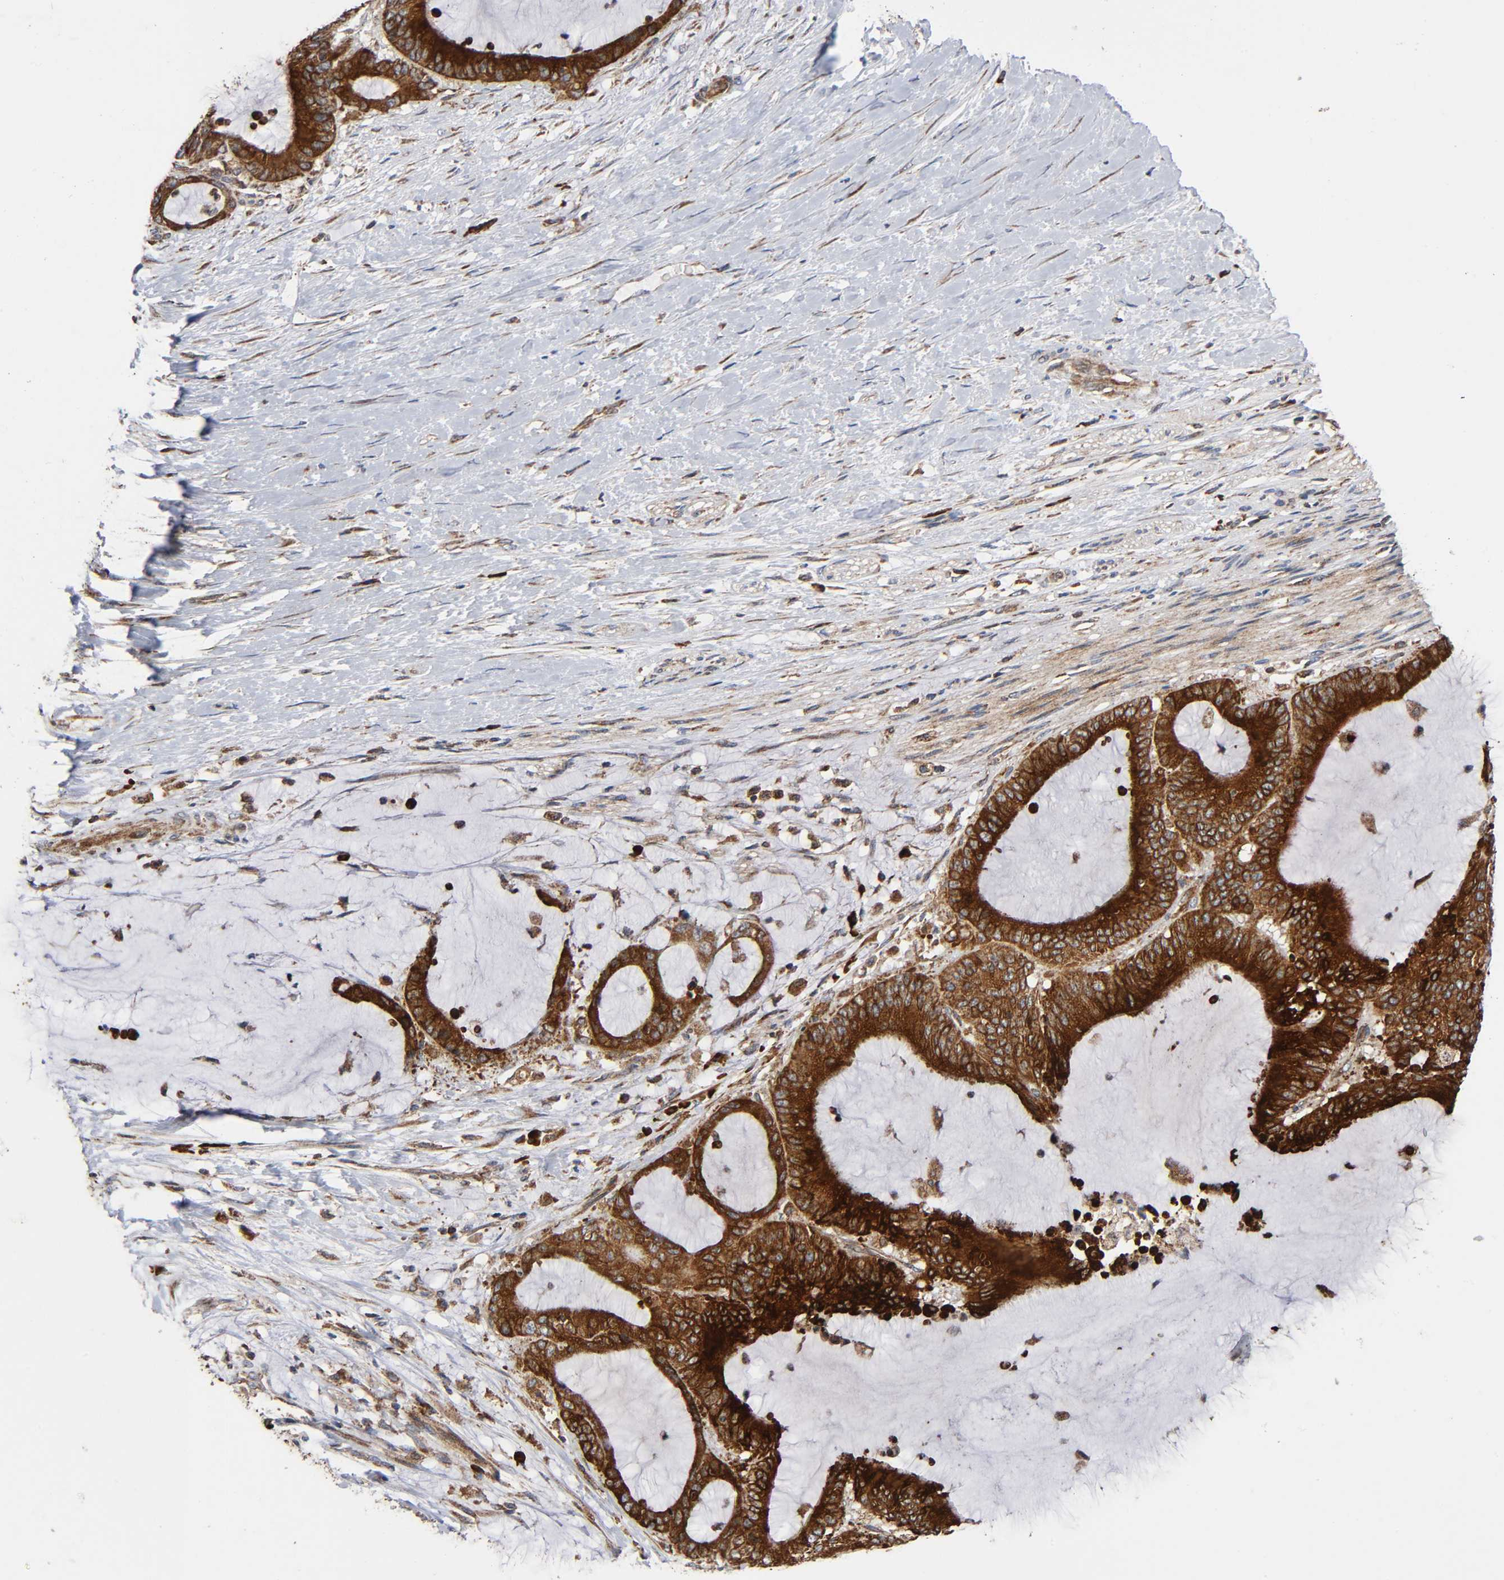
{"staining": {"intensity": "strong", "quantity": ">75%", "location": "cytoplasmic/membranous"}, "tissue": "liver cancer", "cell_type": "Tumor cells", "image_type": "cancer", "snomed": [{"axis": "morphology", "description": "Cholangiocarcinoma"}, {"axis": "topography", "description": "Liver"}], "caption": "Cholangiocarcinoma (liver) stained for a protein (brown) shows strong cytoplasmic/membranous positive expression in about >75% of tumor cells.", "gene": "MAP3K1", "patient": {"sex": "female", "age": 73}}